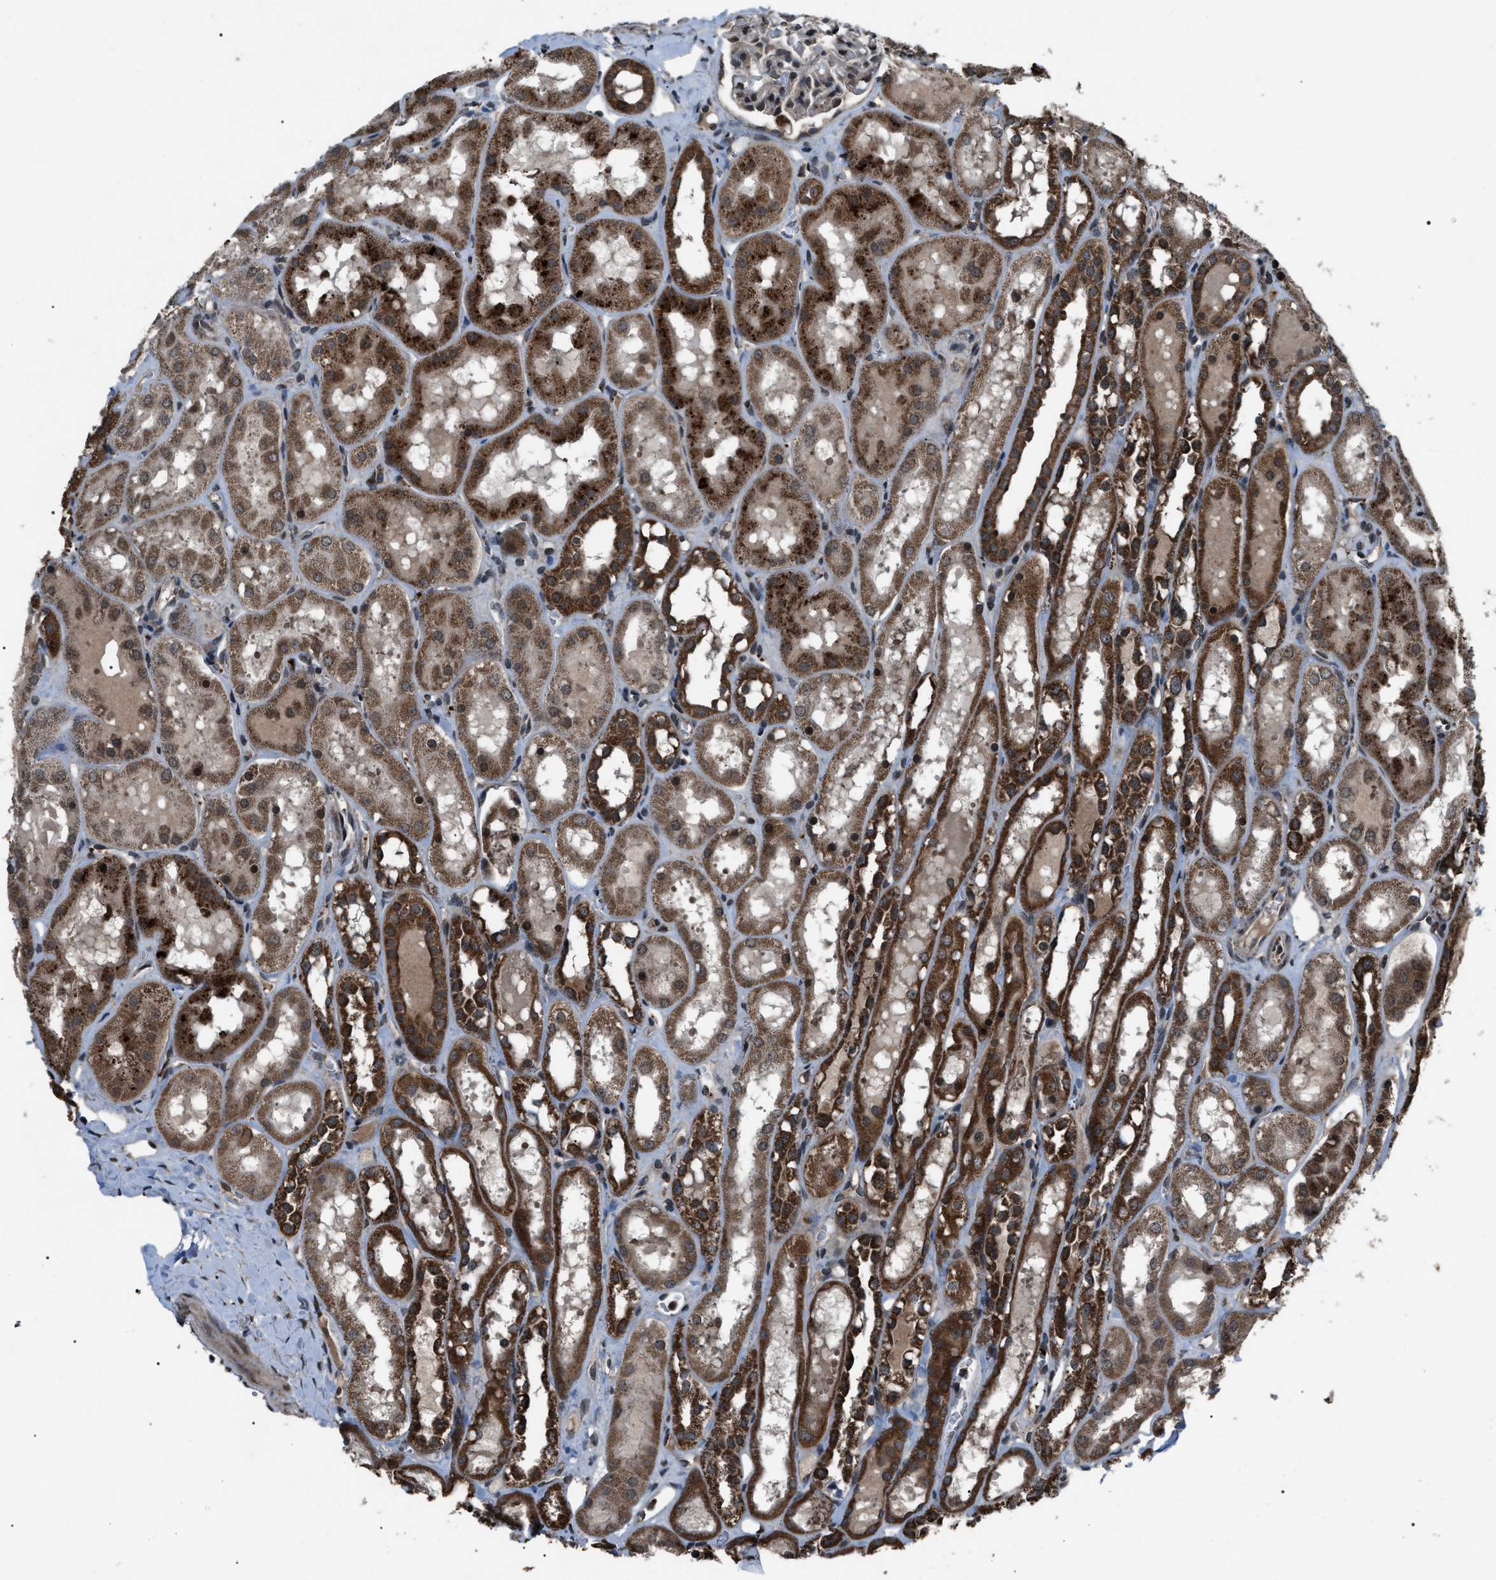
{"staining": {"intensity": "moderate", "quantity": "25%-75%", "location": "cytoplasmic/membranous,nuclear"}, "tissue": "kidney", "cell_type": "Cells in glomeruli", "image_type": "normal", "snomed": [{"axis": "morphology", "description": "Normal tissue, NOS"}, {"axis": "topography", "description": "Kidney"}, {"axis": "topography", "description": "Urinary bladder"}], "caption": "Immunohistochemical staining of normal human kidney demonstrates medium levels of moderate cytoplasmic/membranous,nuclear staining in approximately 25%-75% of cells in glomeruli. (Stains: DAB (3,3'-diaminobenzidine) in brown, nuclei in blue, Microscopy: brightfield microscopy at high magnification).", "gene": "ZFAND2A", "patient": {"sex": "male", "age": 16}}